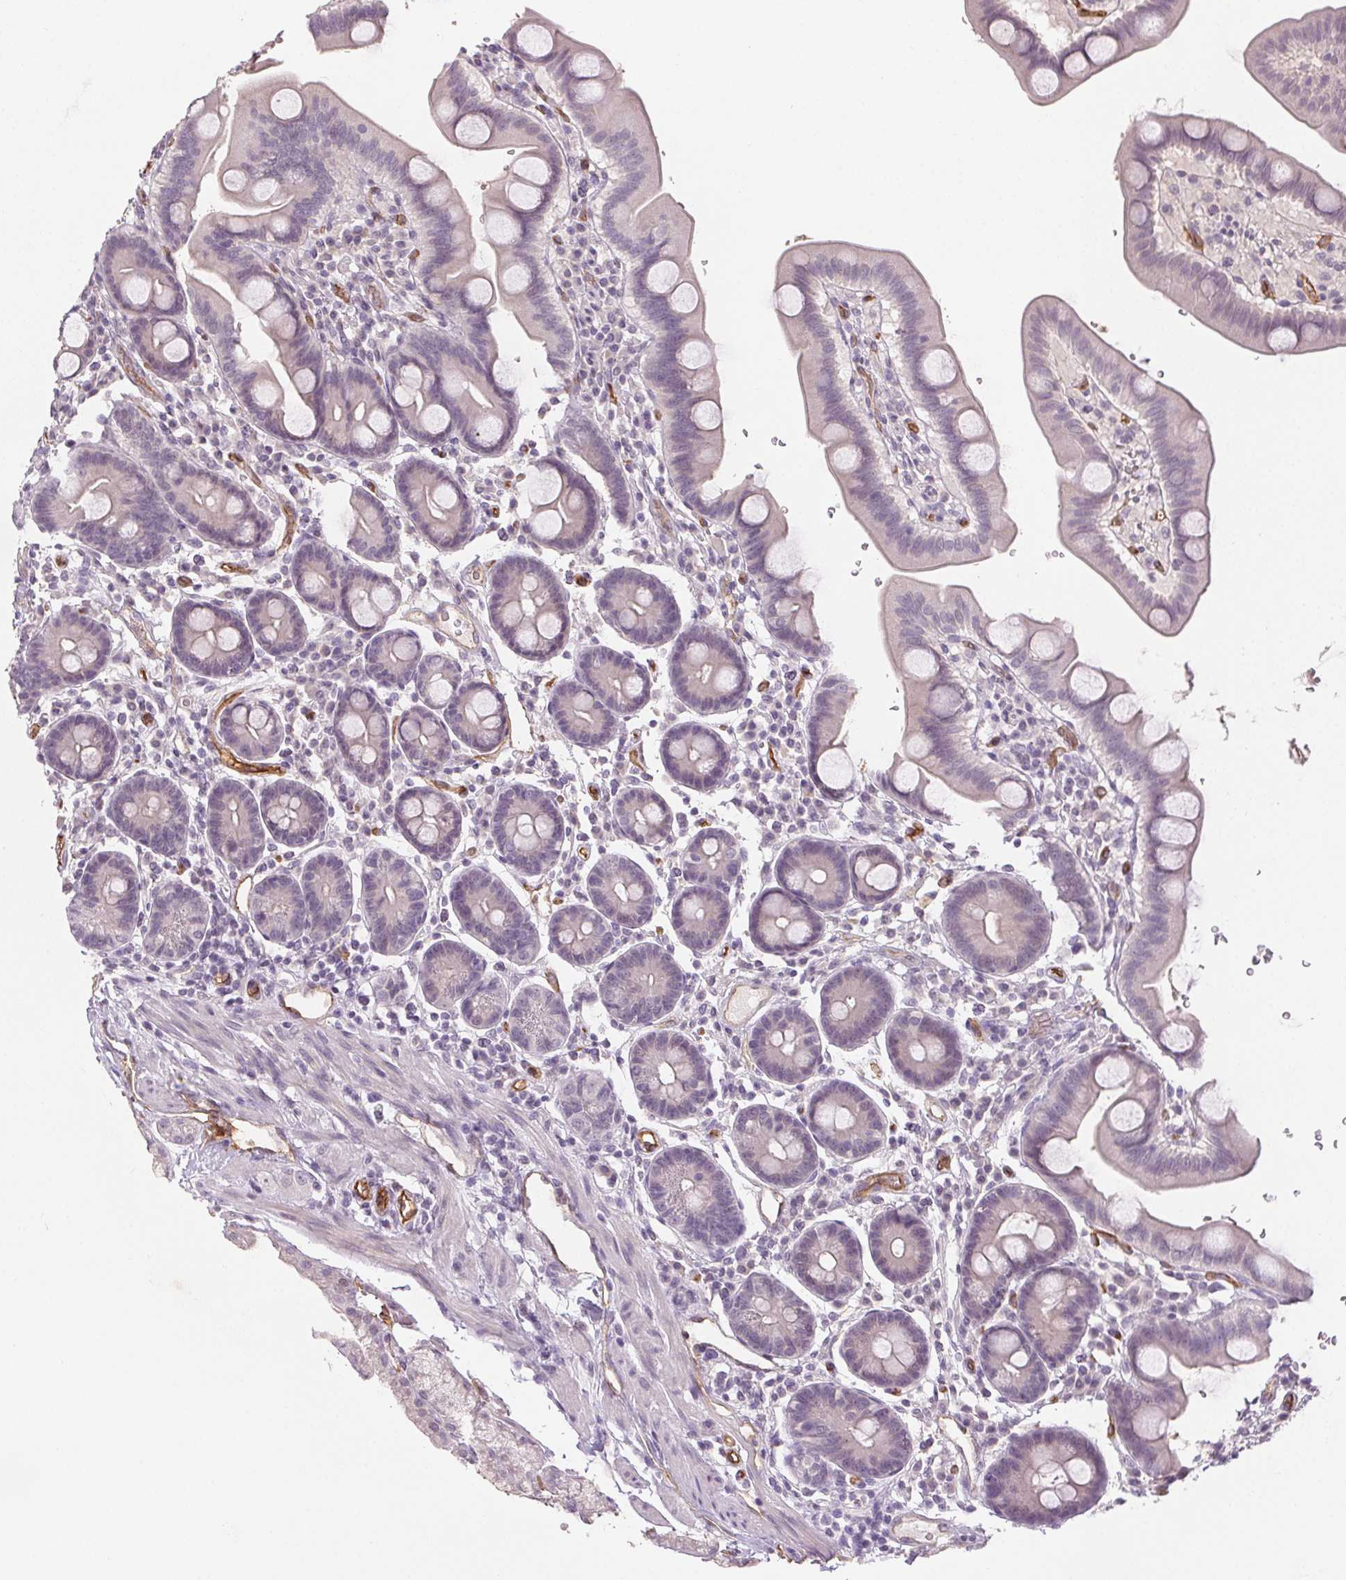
{"staining": {"intensity": "negative", "quantity": "none", "location": "none"}, "tissue": "duodenum", "cell_type": "Glandular cells", "image_type": "normal", "snomed": [{"axis": "morphology", "description": "Normal tissue, NOS"}, {"axis": "topography", "description": "Duodenum"}], "caption": "High magnification brightfield microscopy of normal duodenum stained with DAB (brown) and counterstained with hematoxylin (blue): glandular cells show no significant staining. (Brightfield microscopy of DAB (3,3'-diaminobenzidine) immunohistochemistry (IHC) at high magnification).", "gene": "PODXL", "patient": {"sex": "male", "age": 59}}